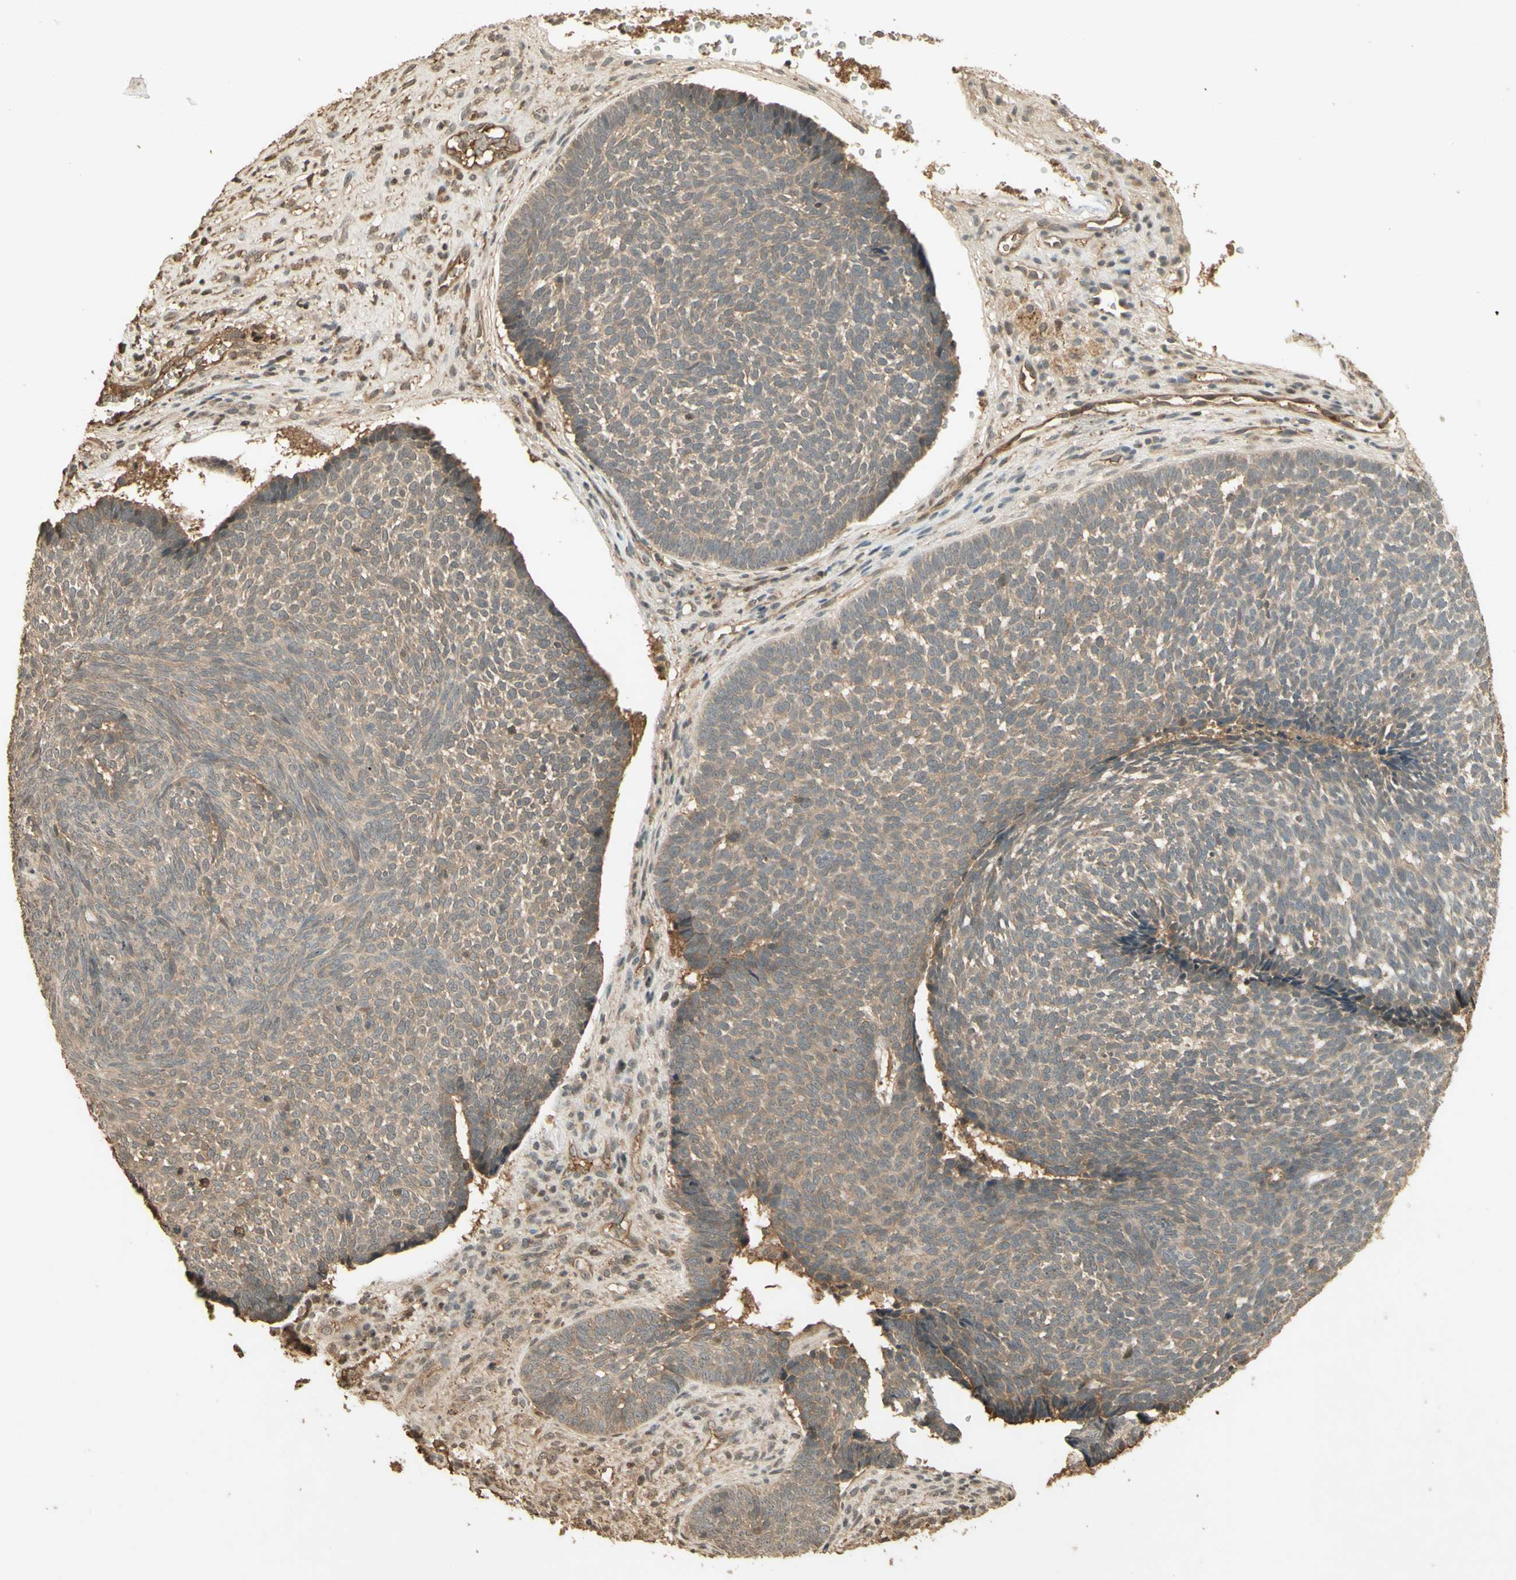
{"staining": {"intensity": "weak", "quantity": ">75%", "location": "cytoplasmic/membranous"}, "tissue": "skin cancer", "cell_type": "Tumor cells", "image_type": "cancer", "snomed": [{"axis": "morphology", "description": "Basal cell carcinoma"}, {"axis": "topography", "description": "Skin"}], "caption": "Protein analysis of skin cancer tissue exhibits weak cytoplasmic/membranous positivity in about >75% of tumor cells. (IHC, brightfield microscopy, high magnification).", "gene": "SMAD9", "patient": {"sex": "male", "age": 84}}